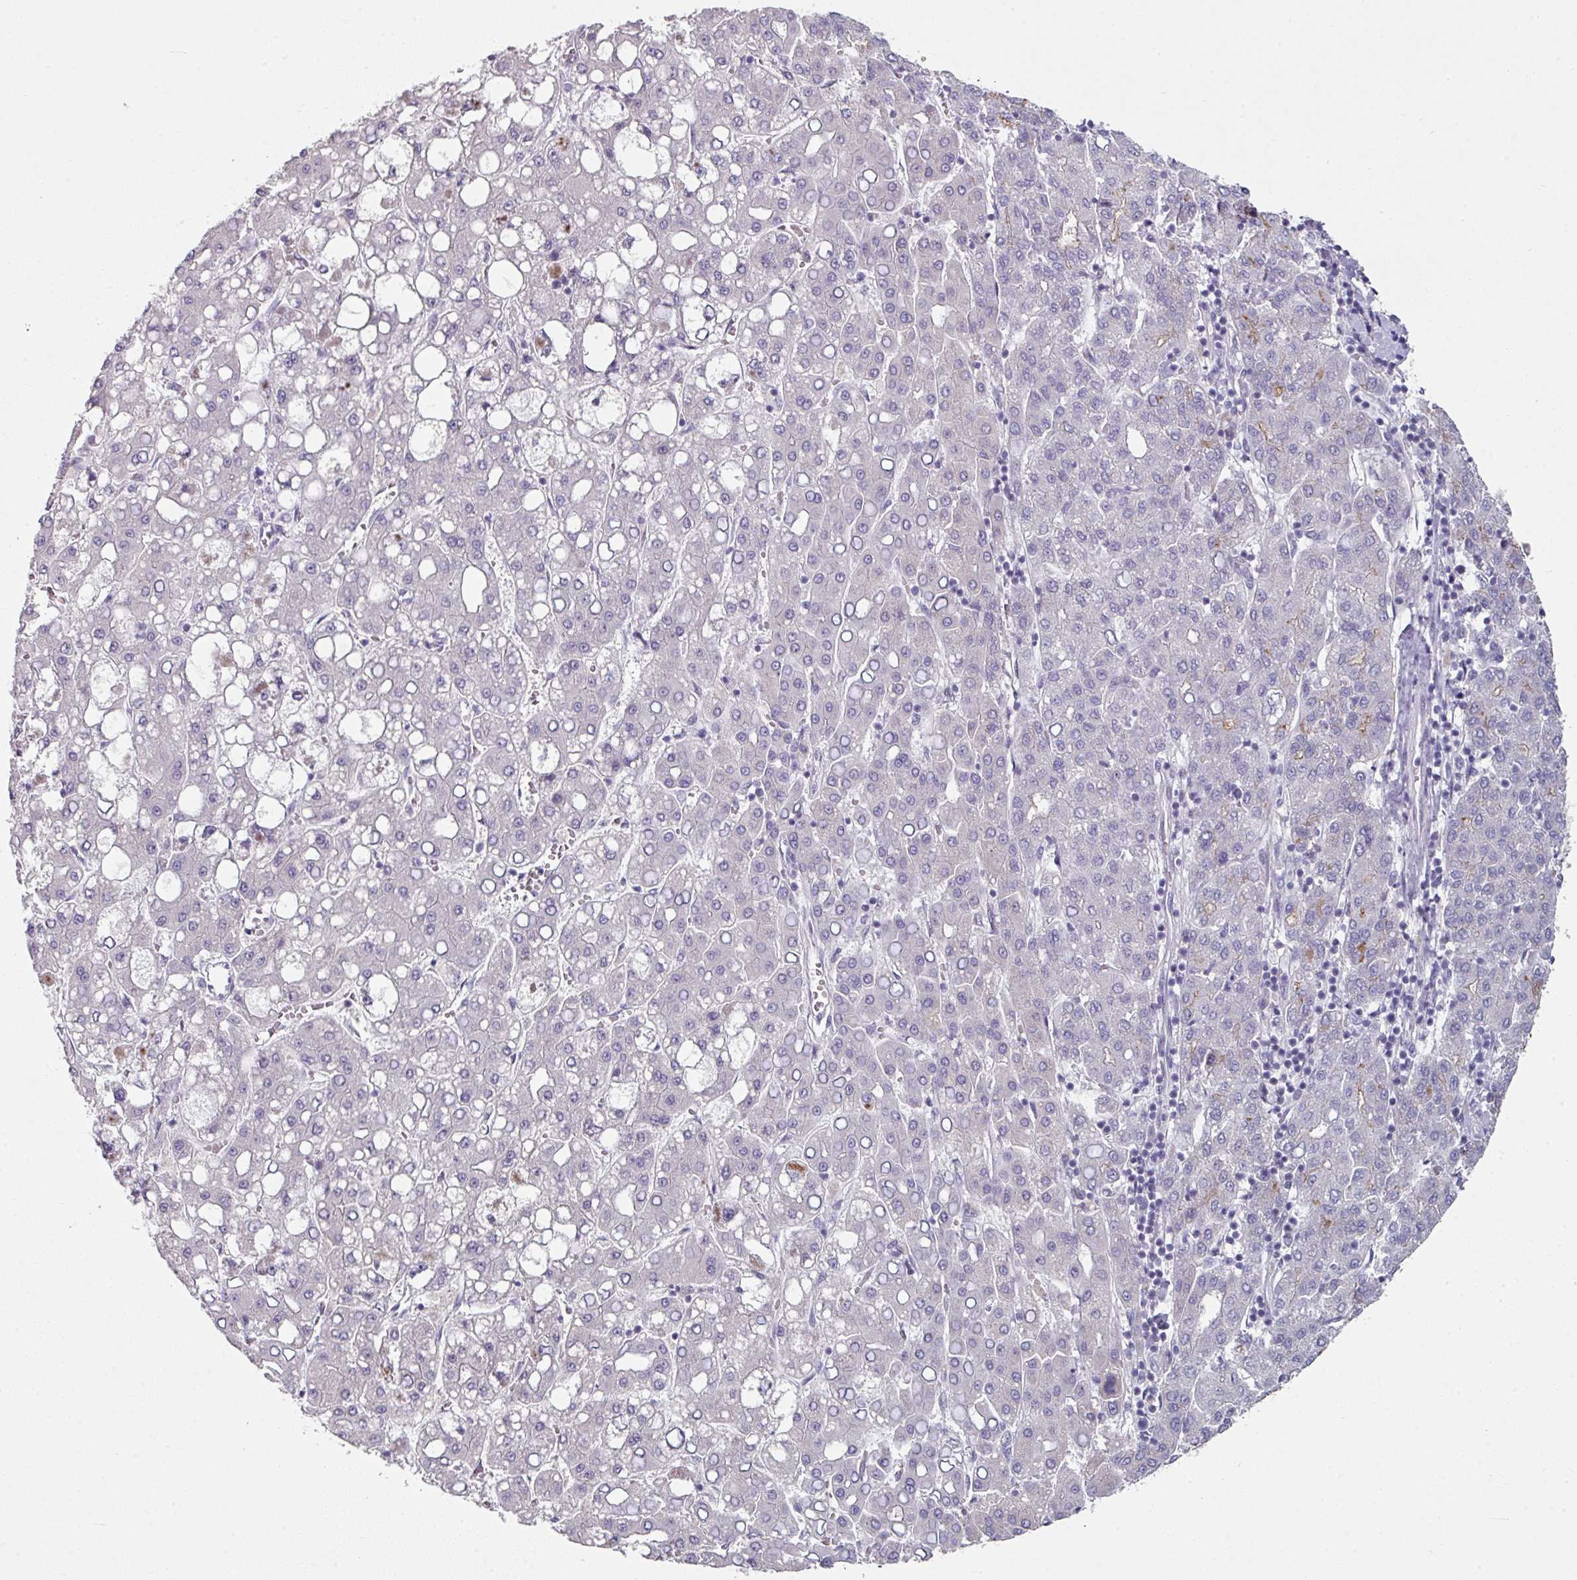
{"staining": {"intensity": "negative", "quantity": "none", "location": "none"}, "tissue": "liver cancer", "cell_type": "Tumor cells", "image_type": "cancer", "snomed": [{"axis": "morphology", "description": "Carcinoma, Hepatocellular, NOS"}, {"axis": "topography", "description": "Liver"}], "caption": "This is an IHC micrograph of liver cancer (hepatocellular carcinoma). There is no positivity in tumor cells.", "gene": "ELK1", "patient": {"sex": "male", "age": 65}}